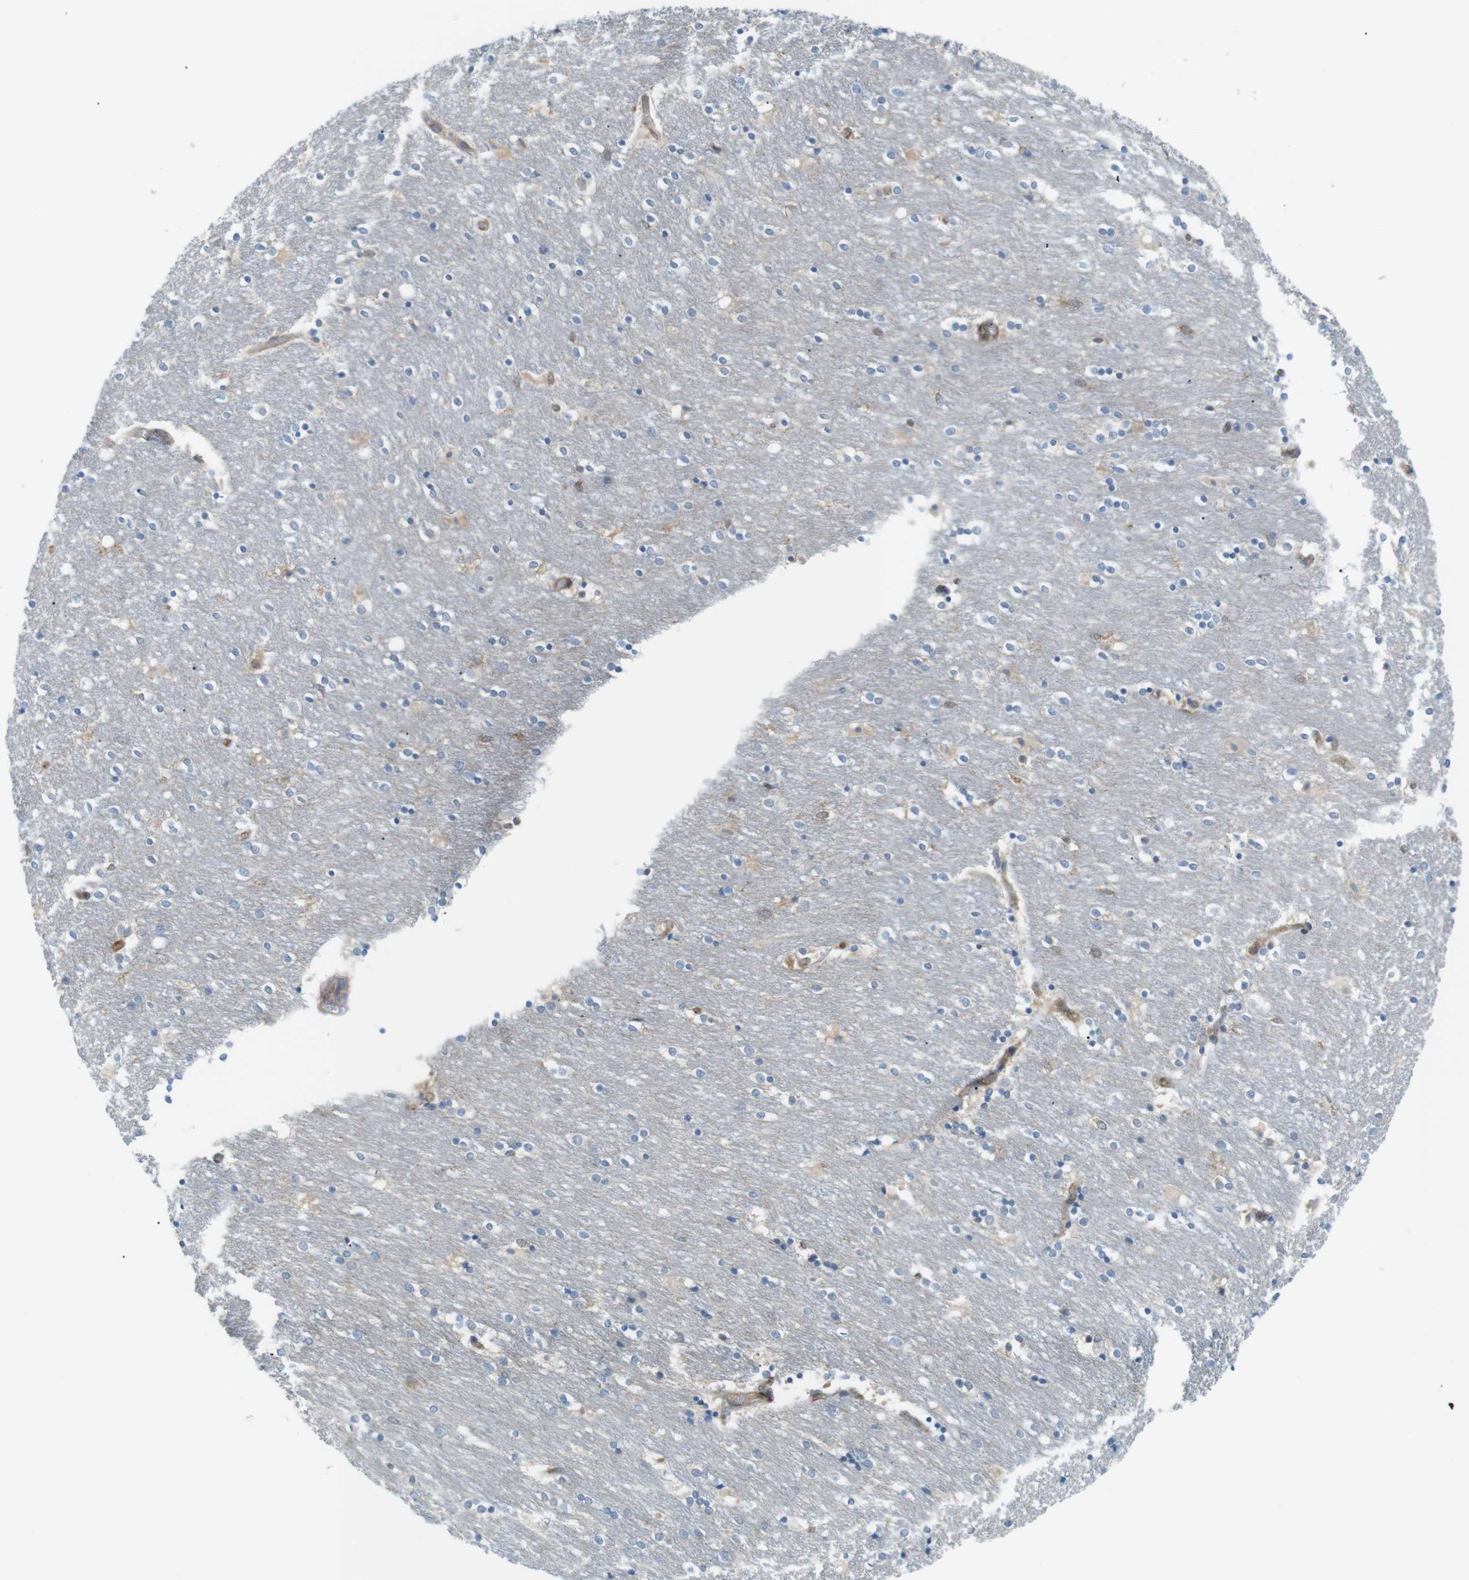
{"staining": {"intensity": "weak", "quantity": "<25%", "location": "cytoplasmic/membranous"}, "tissue": "caudate", "cell_type": "Glial cells", "image_type": "normal", "snomed": [{"axis": "morphology", "description": "Normal tissue, NOS"}, {"axis": "topography", "description": "Lateral ventricle wall"}], "caption": "The IHC photomicrograph has no significant expression in glial cells of caudate. The staining was performed using DAB (3,3'-diaminobenzidine) to visualize the protein expression in brown, while the nuclei were stained in blue with hematoxylin (Magnification: 20x).", "gene": "PEPD", "patient": {"sex": "female", "age": 54}}